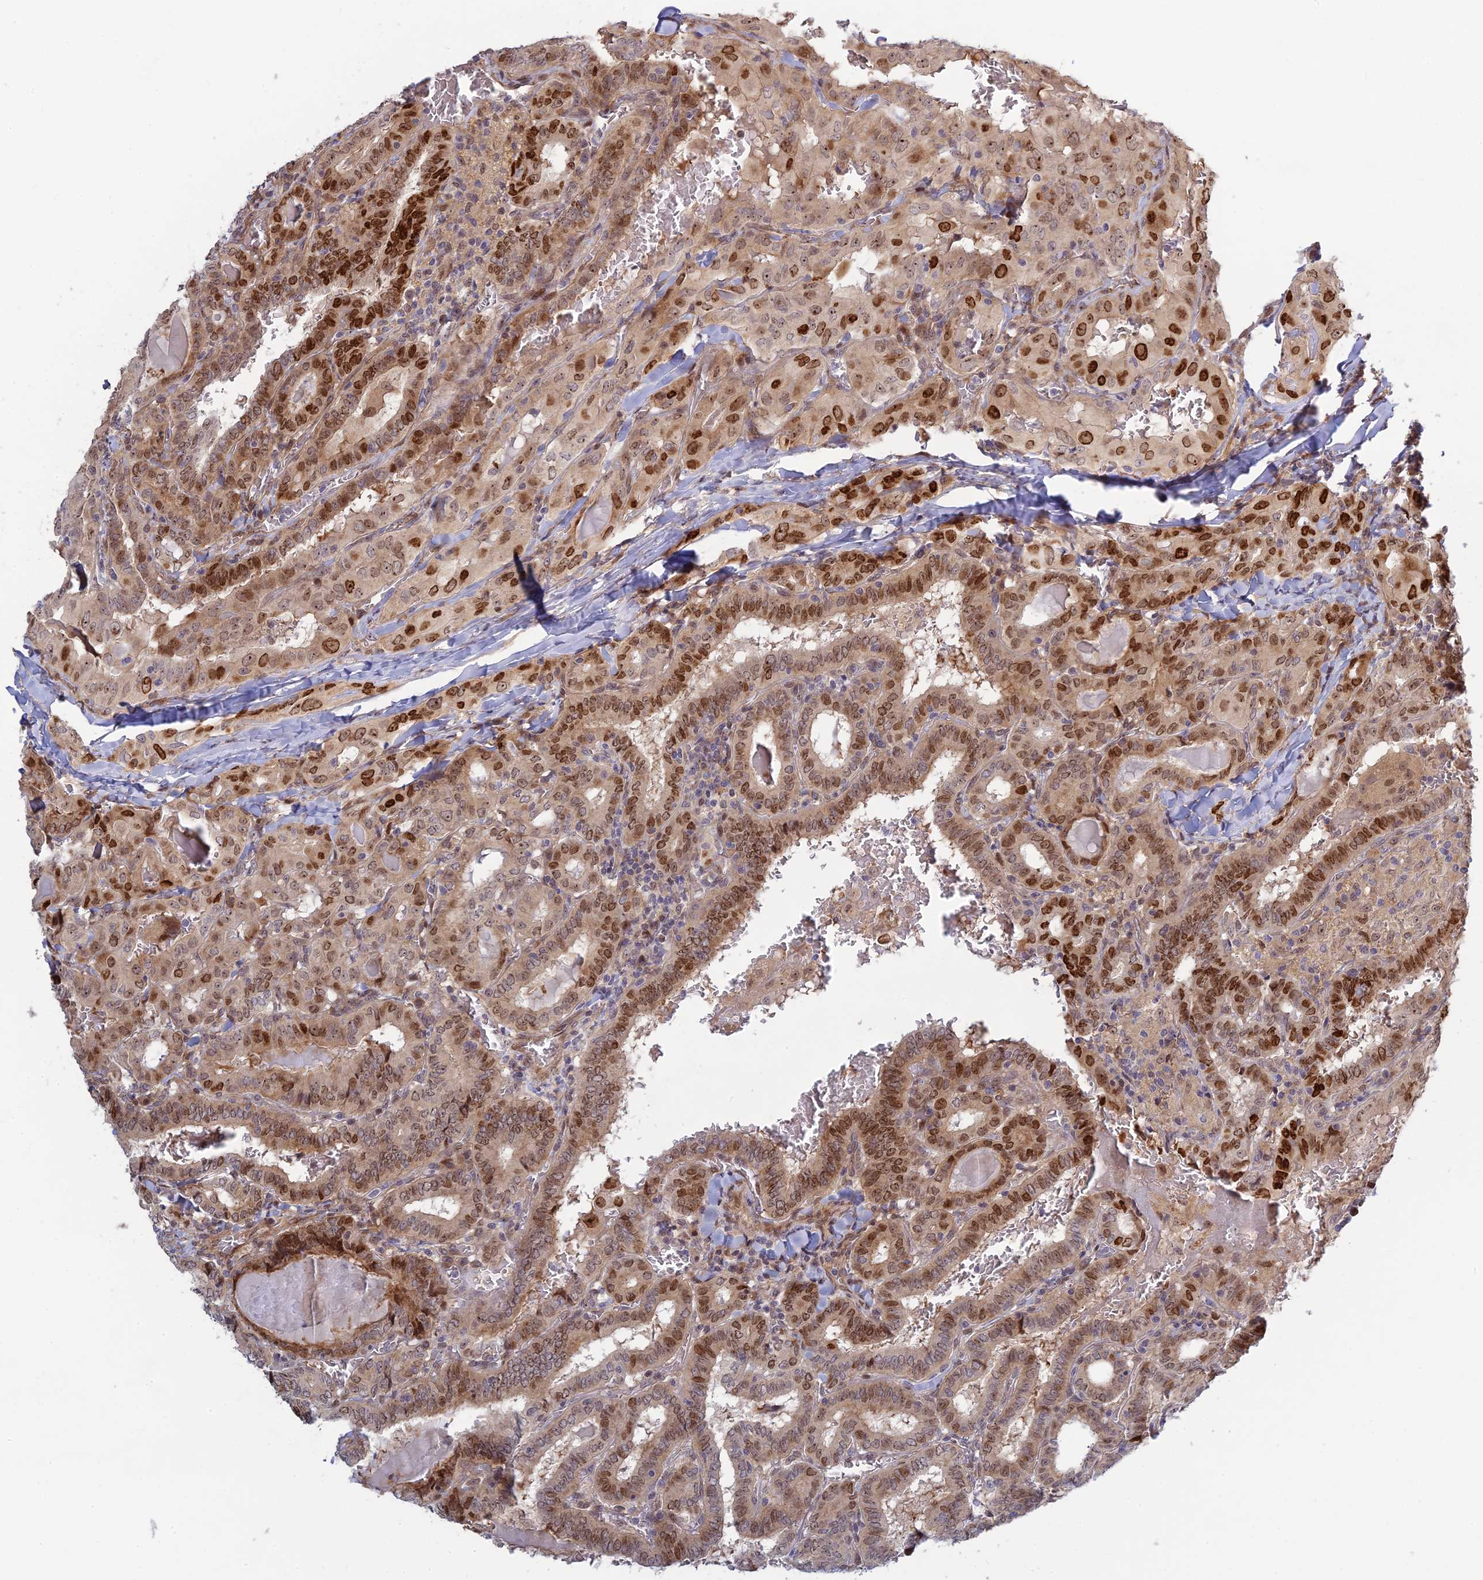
{"staining": {"intensity": "strong", "quantity": "25%-75%", "location": "nuclear"}, "tissue": "thyroid cancer", "cell_type": "Tumor cells", "image_type": "cancer", "snomed": [{"axis": "morphology", "description": "Papillary adenocarcinoma, NOS"}, {"axis": "topography", "description": "Thyroid gland"}], "caption": "Immunohistochemistry histopathology image of human thyroid papillary adenocarcinoma stained for a protein (brown), which displays high levels of strong nuclear expression in about 25%-75% of tumor cells.", "gene": "UFSP2", "patient": {"sex": "female", "age": 72}}